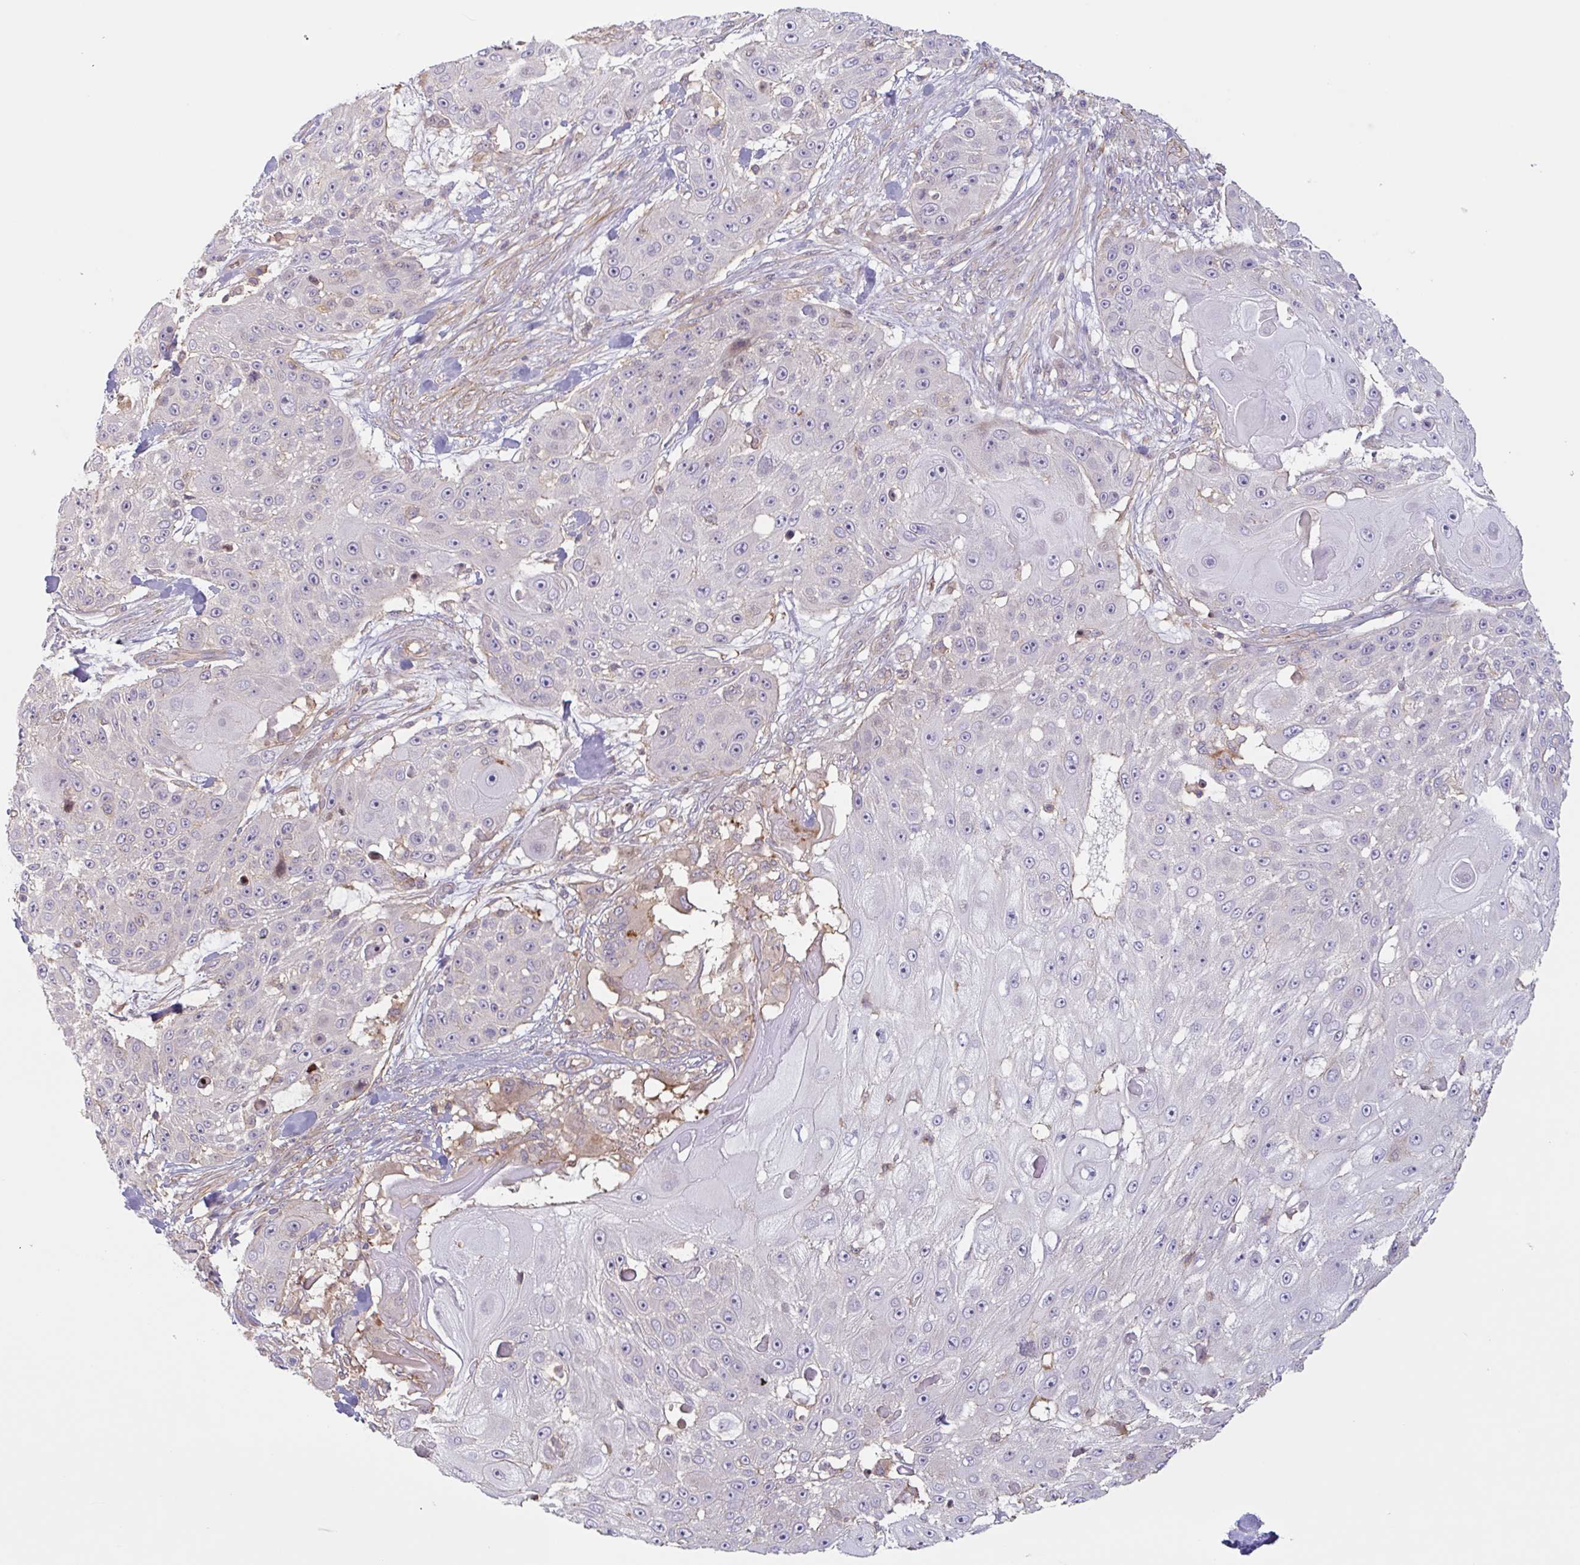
{"staining": {"intensity": "negative", "quantity": "none", "location": "none"}, "tissue": "skin cancer", "cell_type": "Tumor cells", "image_type": "cancer", "snomed": [{"axis": "morphology", "description": "Squamous cell carcinoma, NOS"}, {"axis": "topography", "description": "Skin"}], "caption": "High power microscopy photomicrograph of an immunohistochemistry photomicrograph of skin cancer, revealing no significant positivity in tumor cells.", "gene": "MYH10", "patient": {"sex": "female", "age": 86}}